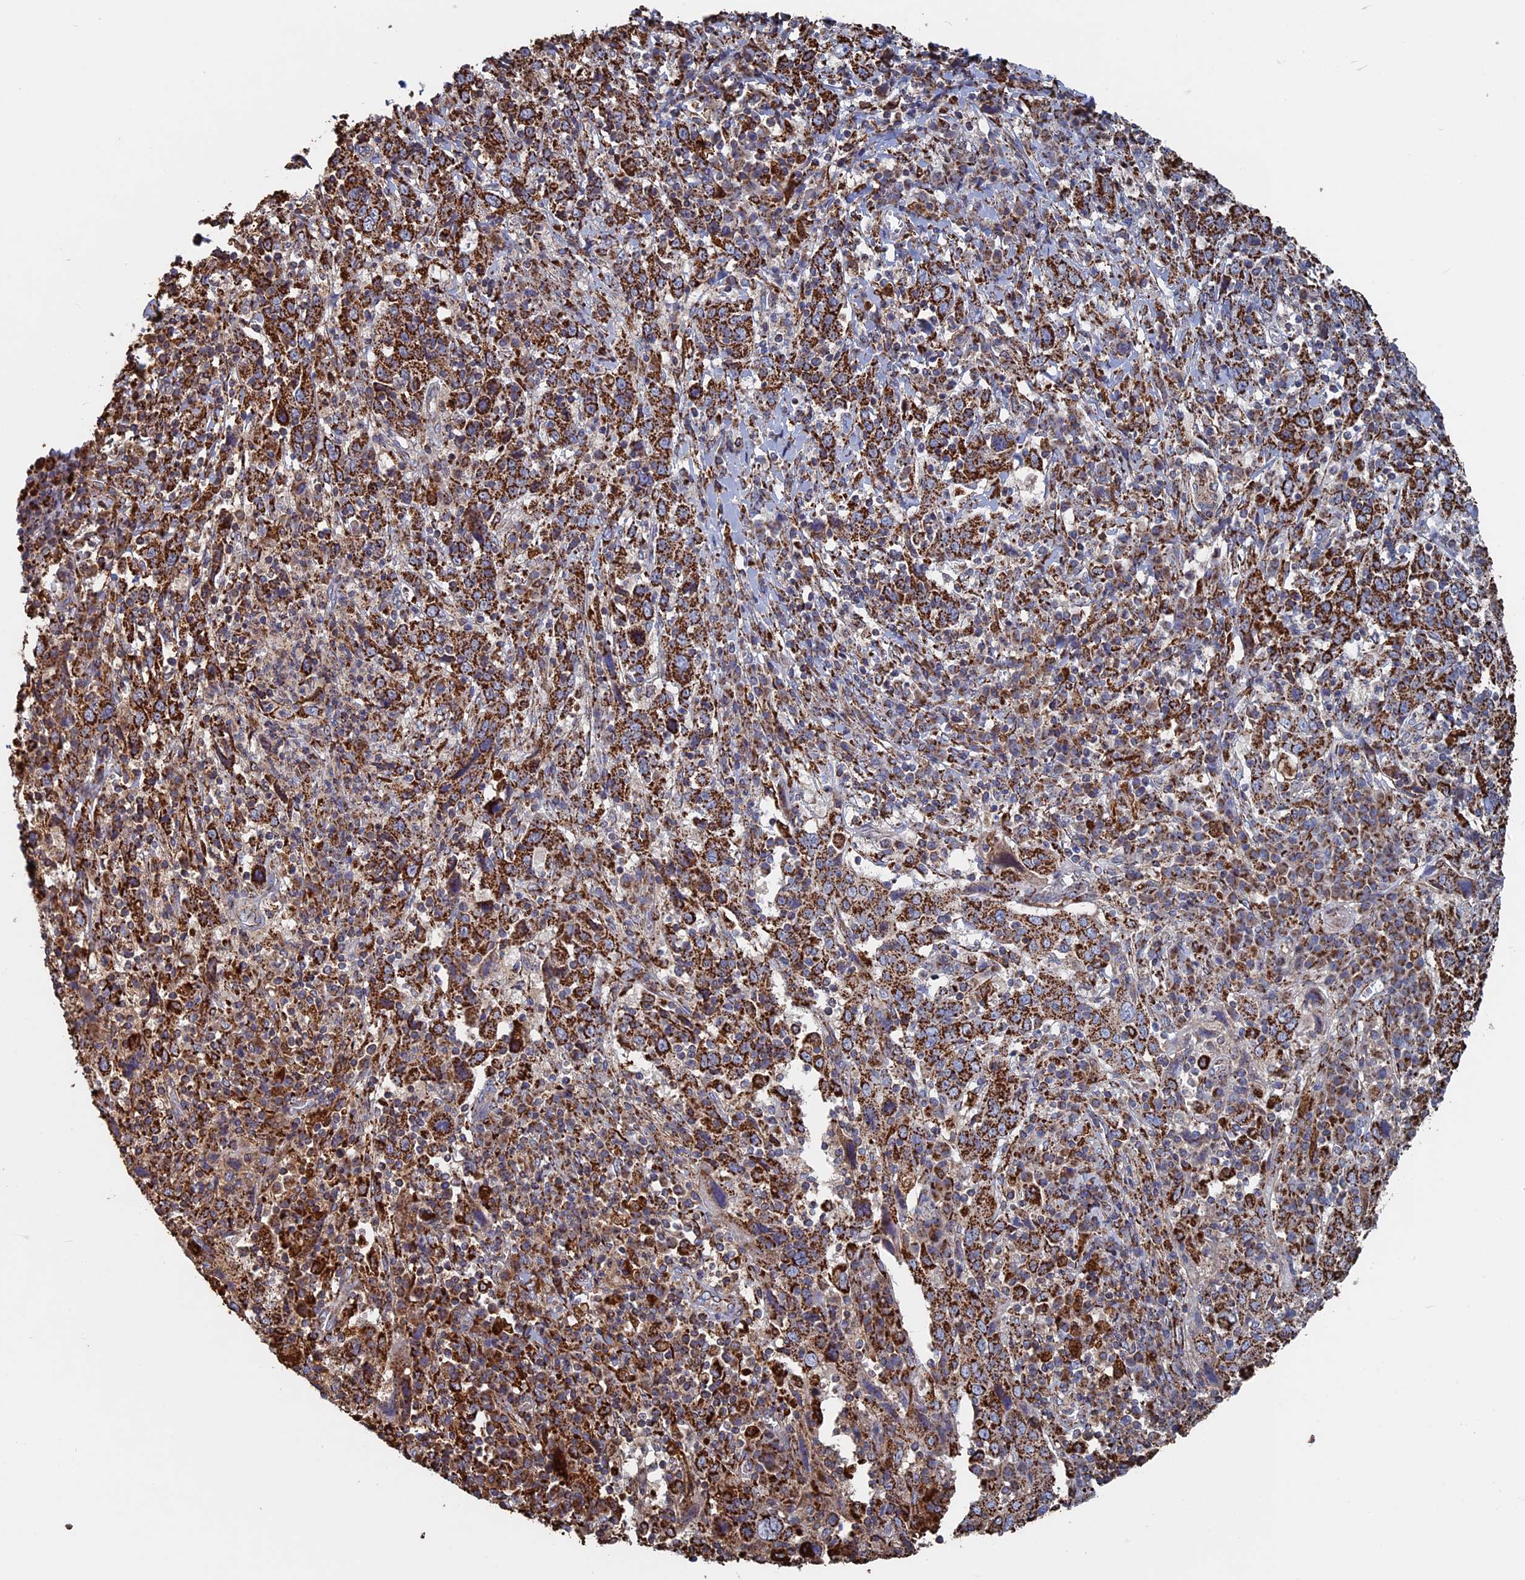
{"staining": {"intensity": "strong", "quantity": ">75%", "location": "cytoplasmic/membranous"}, "tissue": "cervical cancer", "cell_type": "Tumor cells", "image_type": "cancer", "snomed": [{"axis": "morphology", "description": "Squamous cell carcinoma, NOS"}, {"axis": "topography", "description": "Cervix"}], "caption": "About >75% of tumor cells in cervical cancer (squamous cell carcinoma) display strong cytoplasmic/membranous protein staining as visualized by brown immunohistochemical staining.", "gene": "SEC24D", "patient": {"sex": "female", "age": 46}}